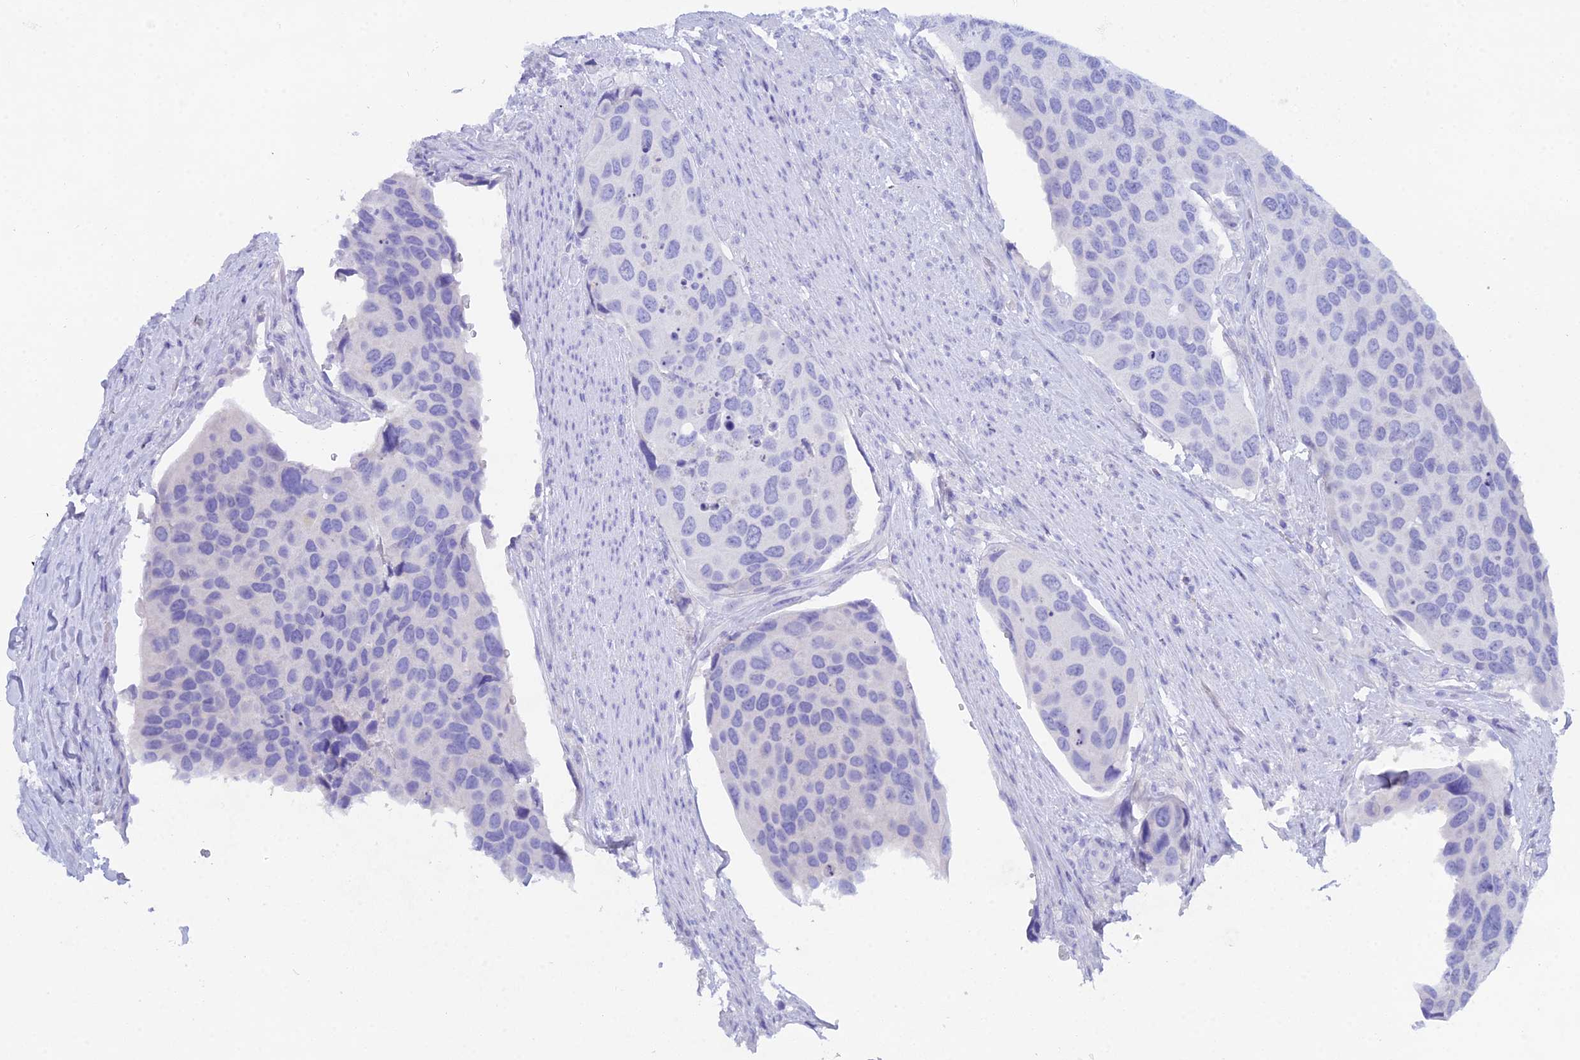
{"staining": {"intensity": "negative", "quantity": "none", "location": "none"}, "tissue": "urothelial cancer", "cell_type": "Tumor cells", "image_type": "cancer", "snomed": [{"axis": "morphology", "description": "Urothelial carcinoma, High grade"}, {"axis": "topography", "description": "Urinary bladder"}], "caption": "A histopathology image of high-grade urothelial carcinoma stained for a protein reveals no brown staining in tumor cells. The staining was performed using DAB (3,3'-diaminobenzidine) to visualize the protein expression in brown, while the nuclei were stained in blue with hematoxylin (Magnification: 20x).", "gene": "REG1A", "patient": {"sex": "male", "age": 74}}